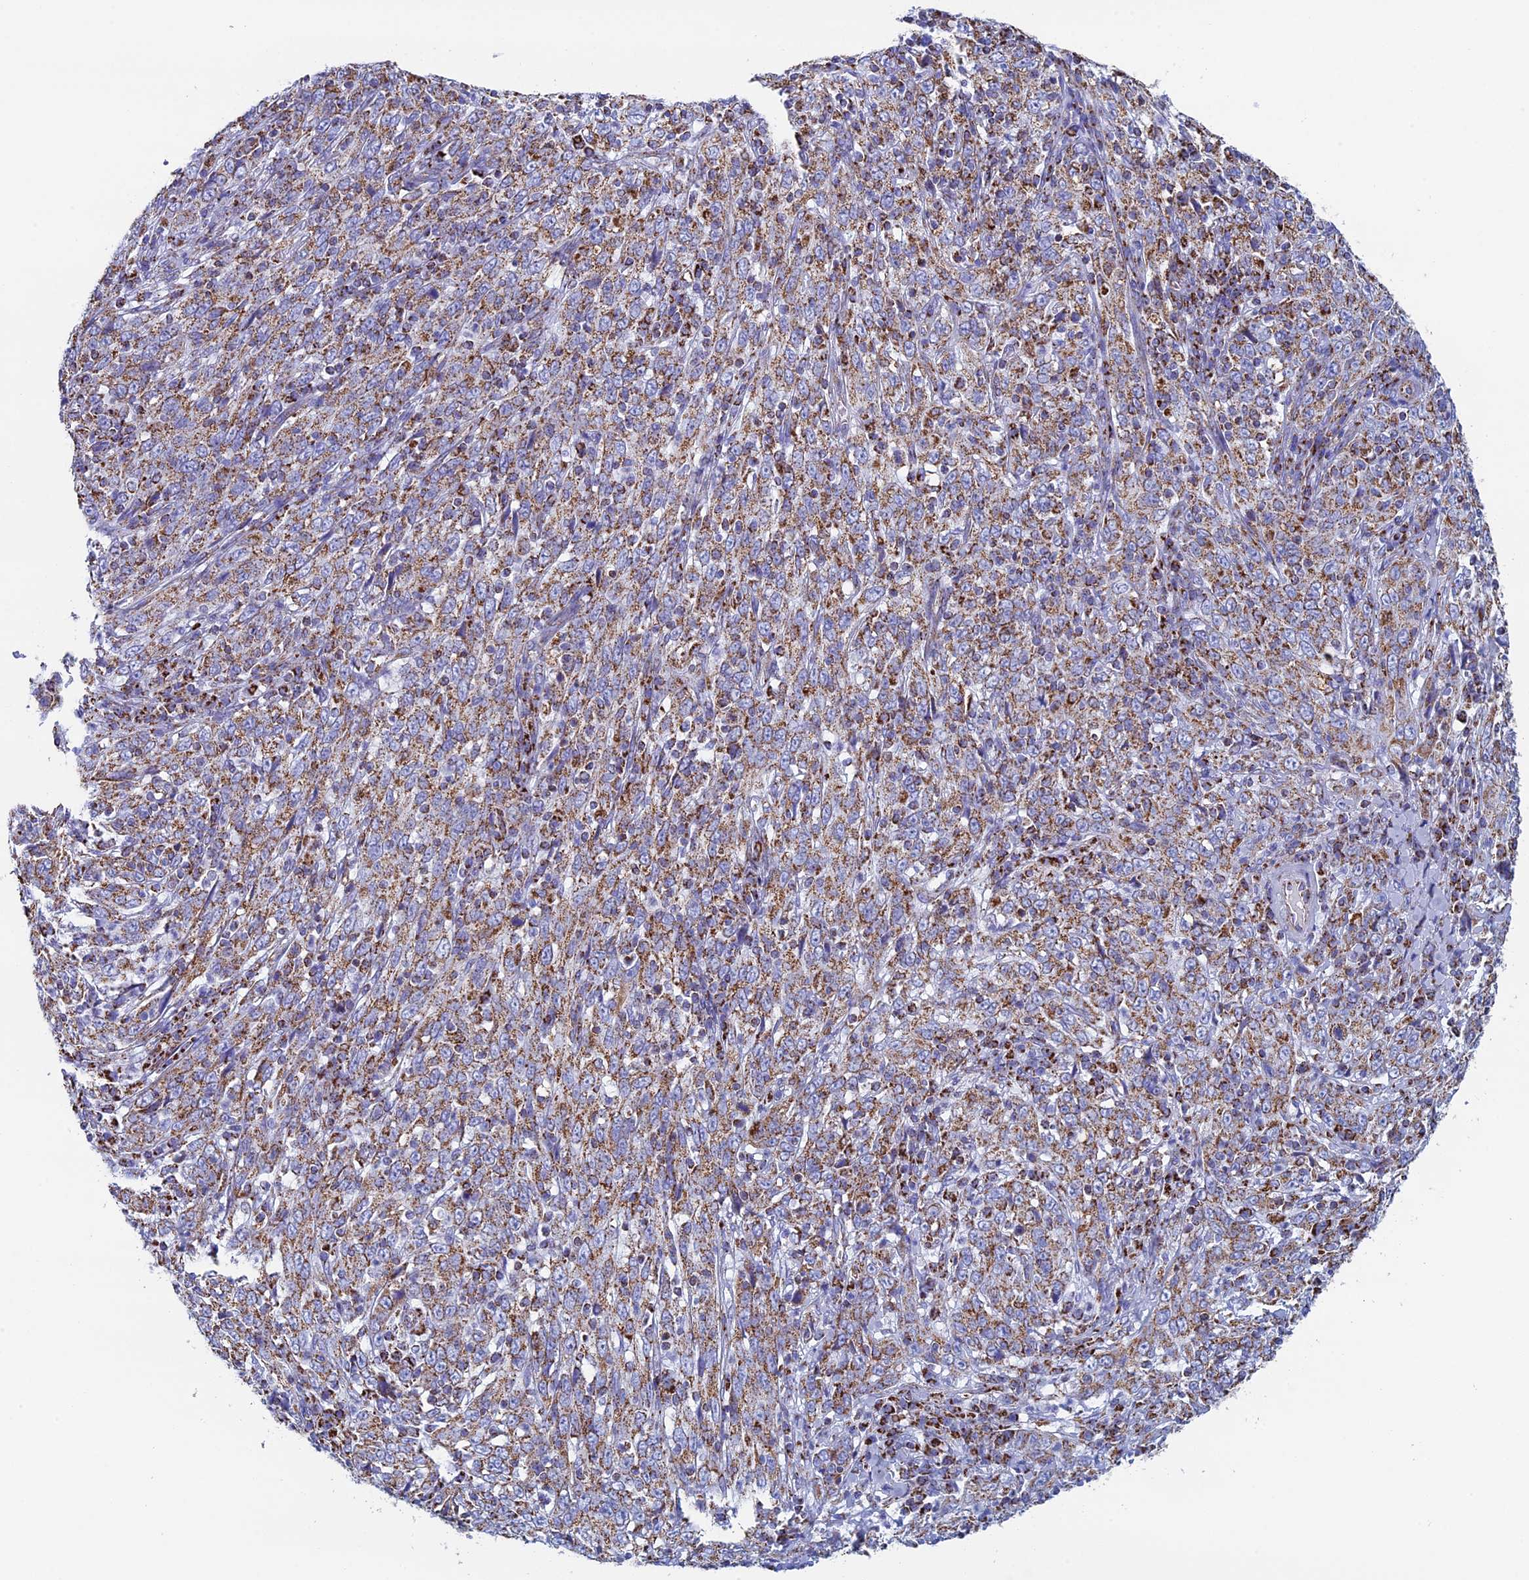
{"staining": {"intensity": "moderate", "quantity": ">75%", "location": "cytoplasmic/membranous"}, "tissue": "cervical cancer", "cell_type": "Tumor cells", "image_type": "cancer", "snomed": [{"axis": "morphology", "description": "Squamous cell carcinoma, NOS"}, {"axis": "topography", "description": "Cervix"}], "caption": "Immunohistochemical staining of human squamous cell carcinoma (cervical) reveals moderate cytoplasmic/membranous protein expression in approximately >75% of tumor cells.", "gene": "UQCRFS1", "patient": {"sex": "female", "age": 46}}